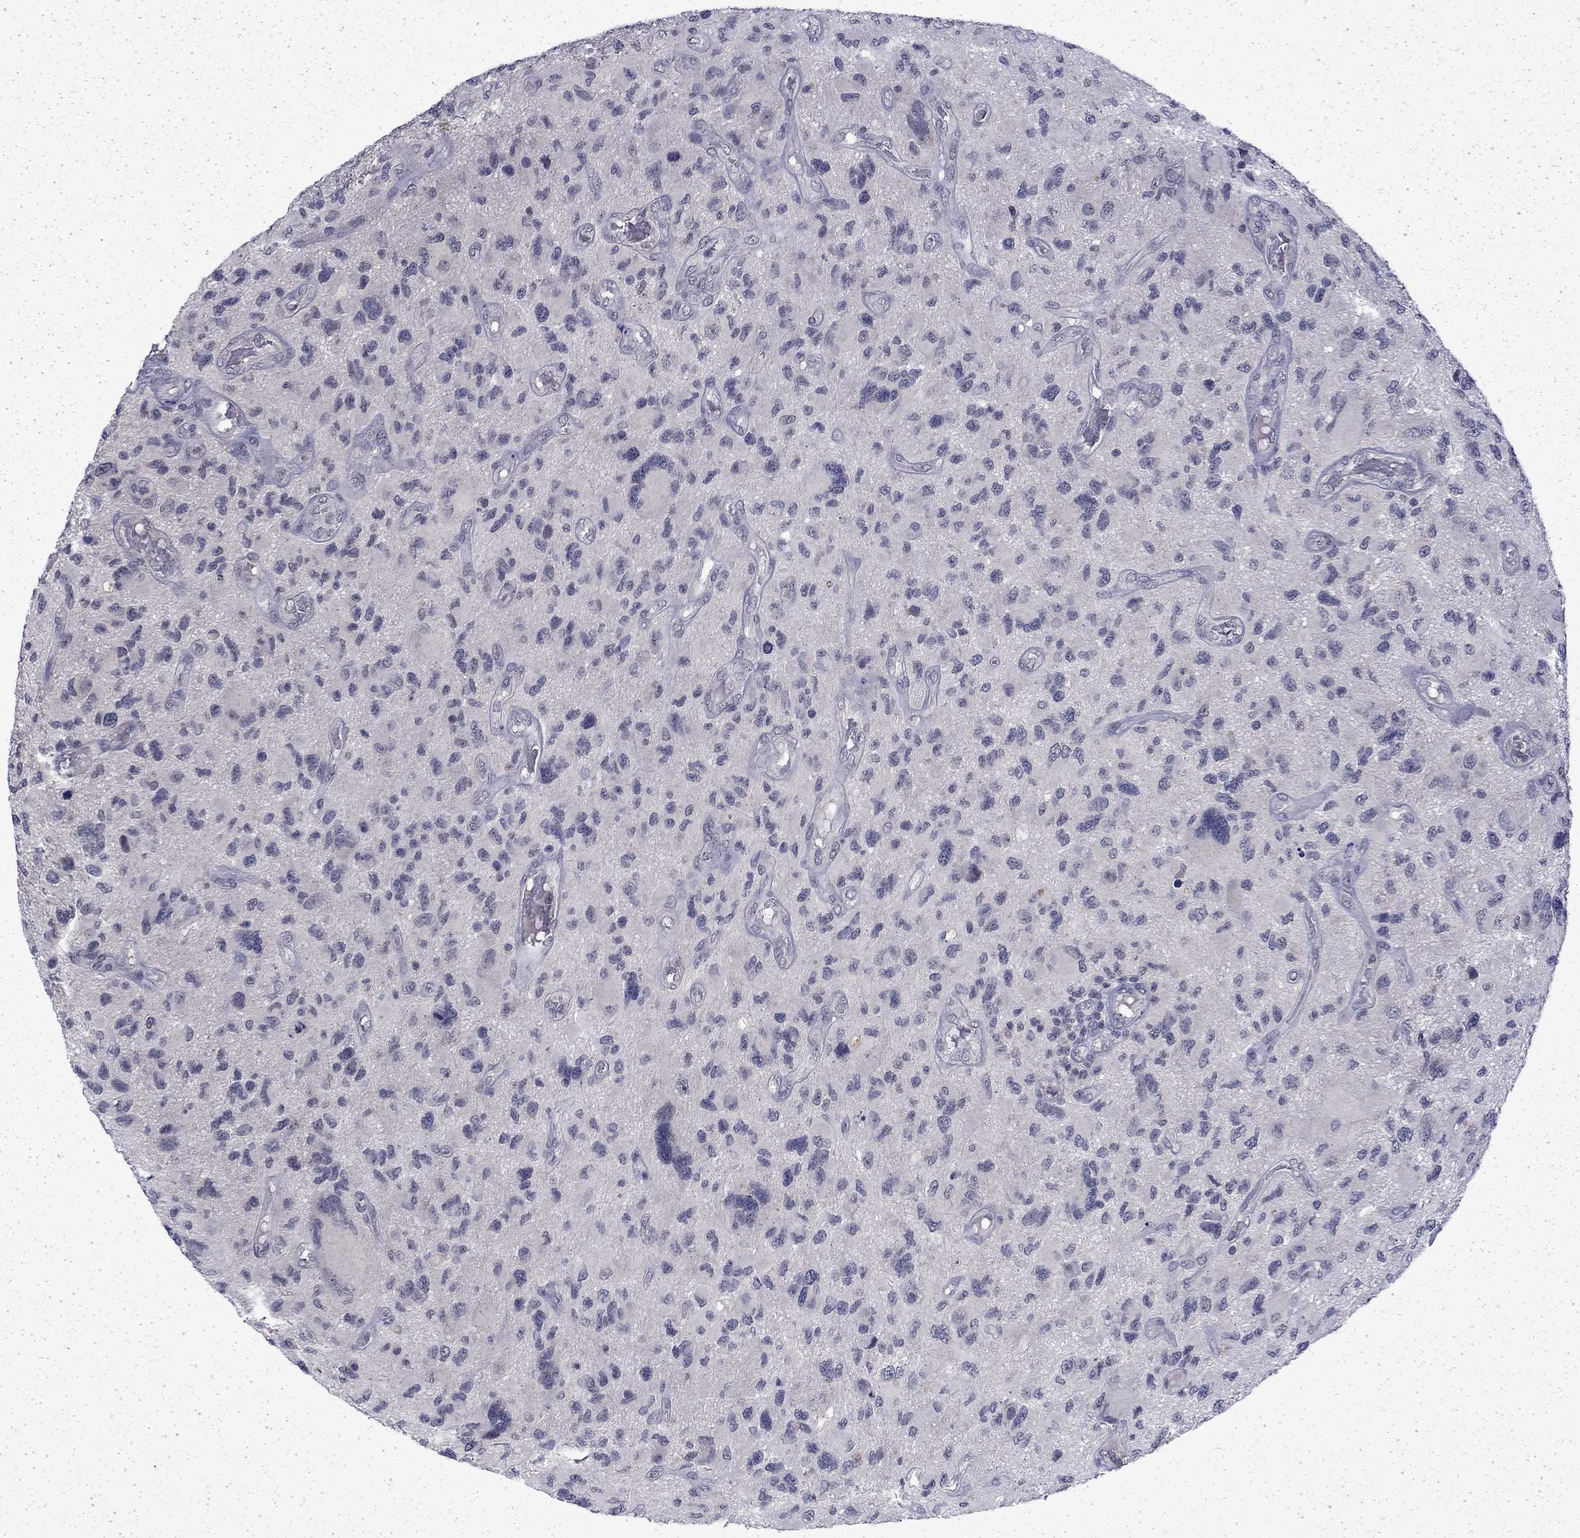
{"staining": {"intensity": "negative", "quantity": "none", "location": "none"}, "tissue": "glioma", "cell_type": "Tumor cells", "image_type": "cancer", "snomed": [{"axis": "morphology", "description": "Glioma, malignant, NOS"}, {"axis": "morphology", "description": "Glioma, malignant, High grade"}, {"axis": "topography", "description": "Brain"}], "caption": "A histopathology image of human glioma is negative for staining in tumor cells.", "gene": "CHAT", "patient": {"sex": "female", "age": 71}}